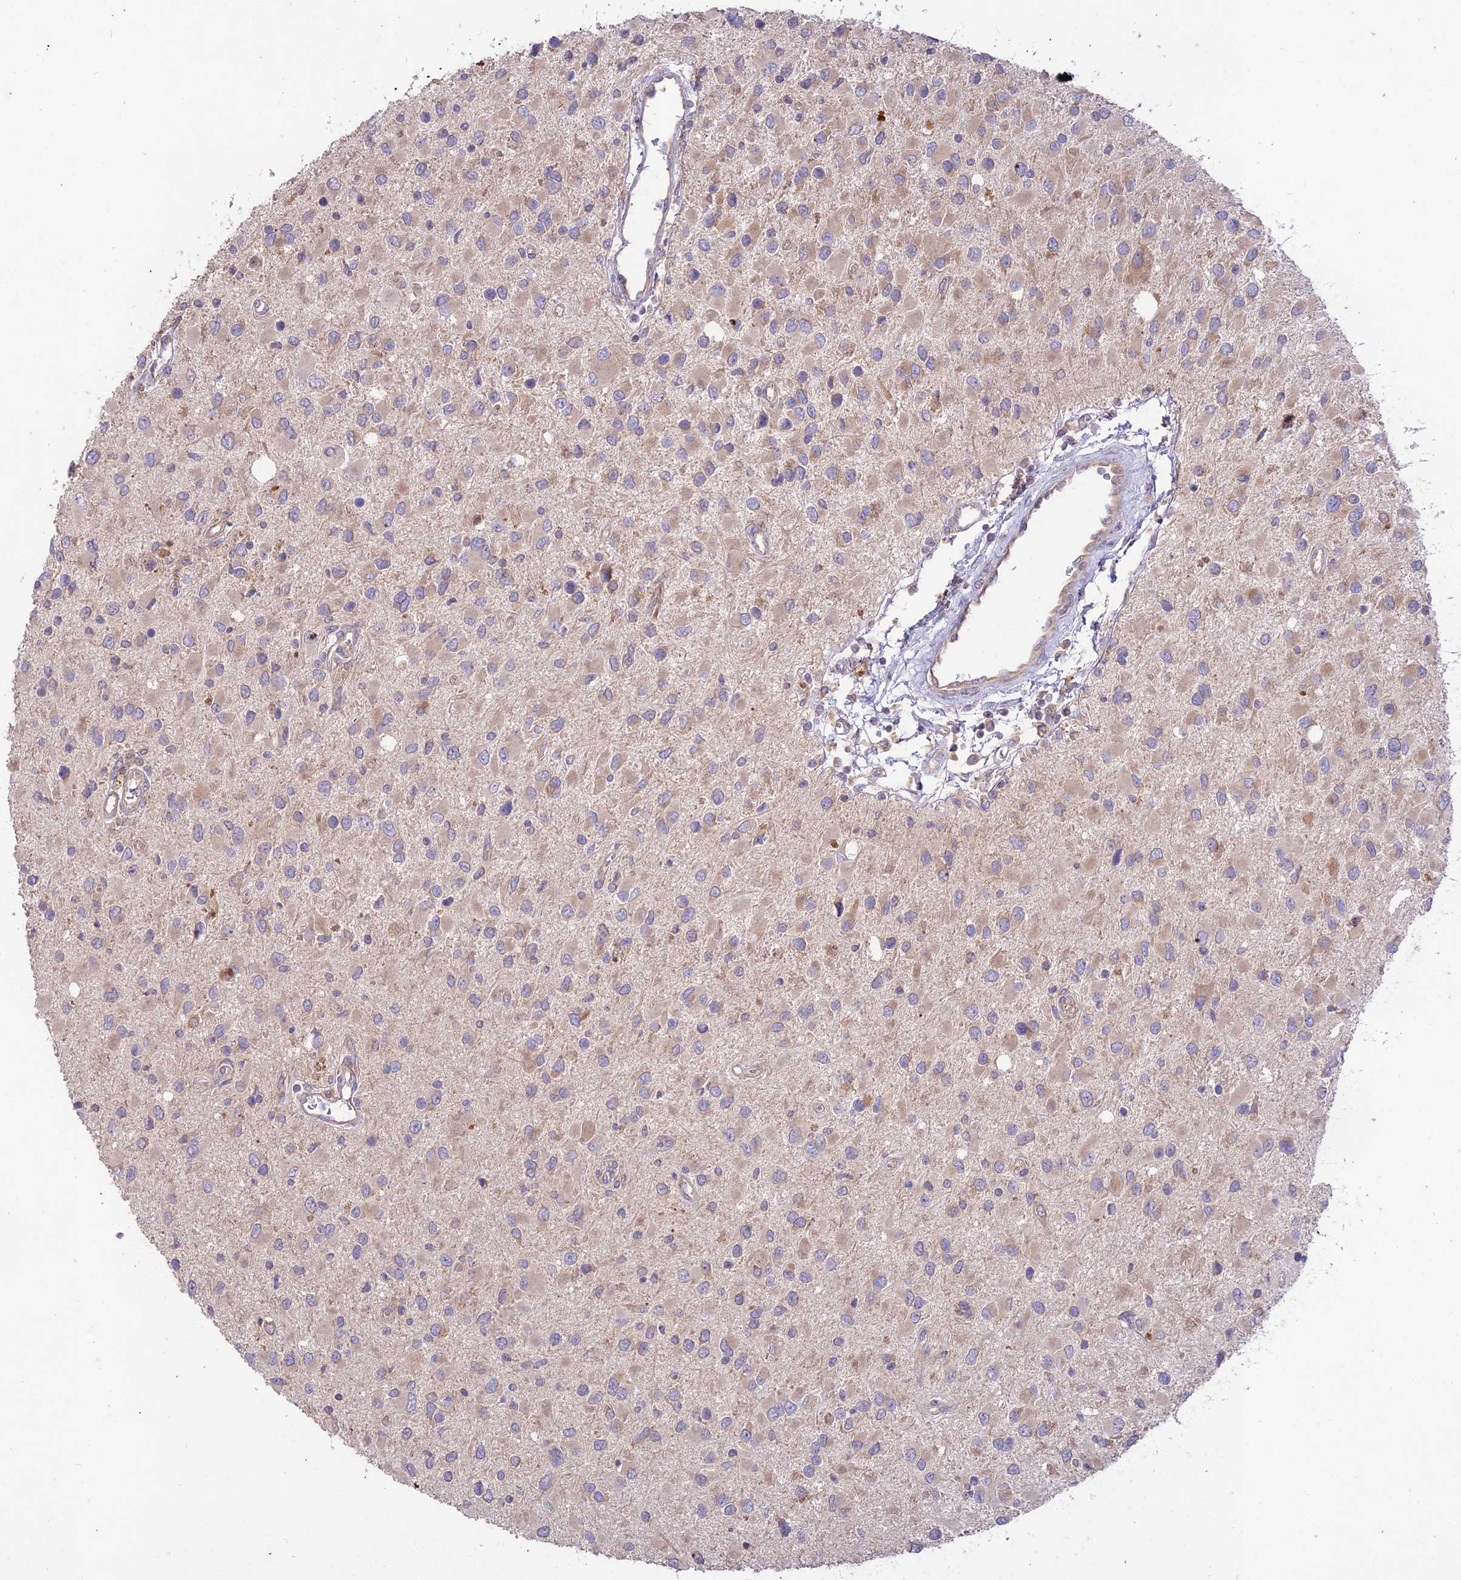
{"staining": {"intensity": "weak", "quantity": ">75%", "location": "cytoplasmic/membranous"}, "tissue": "glioma", "cell_type": "Tumor cells", "image_type": "cancer", "snomed": [{"axis": "morphology", "description": "Glioma, malignant, High grade"}, {"axis": "topography", "description": "Brain"}], "caption": "Malignant high-grade glioma stained with immunohistochemistry (IHC) reveals weak cytoplasmic/membranous positivity in about >75% of tumor cells.", "gene": "TMEM259", "patient": {"sex": "male", "age": 53}}